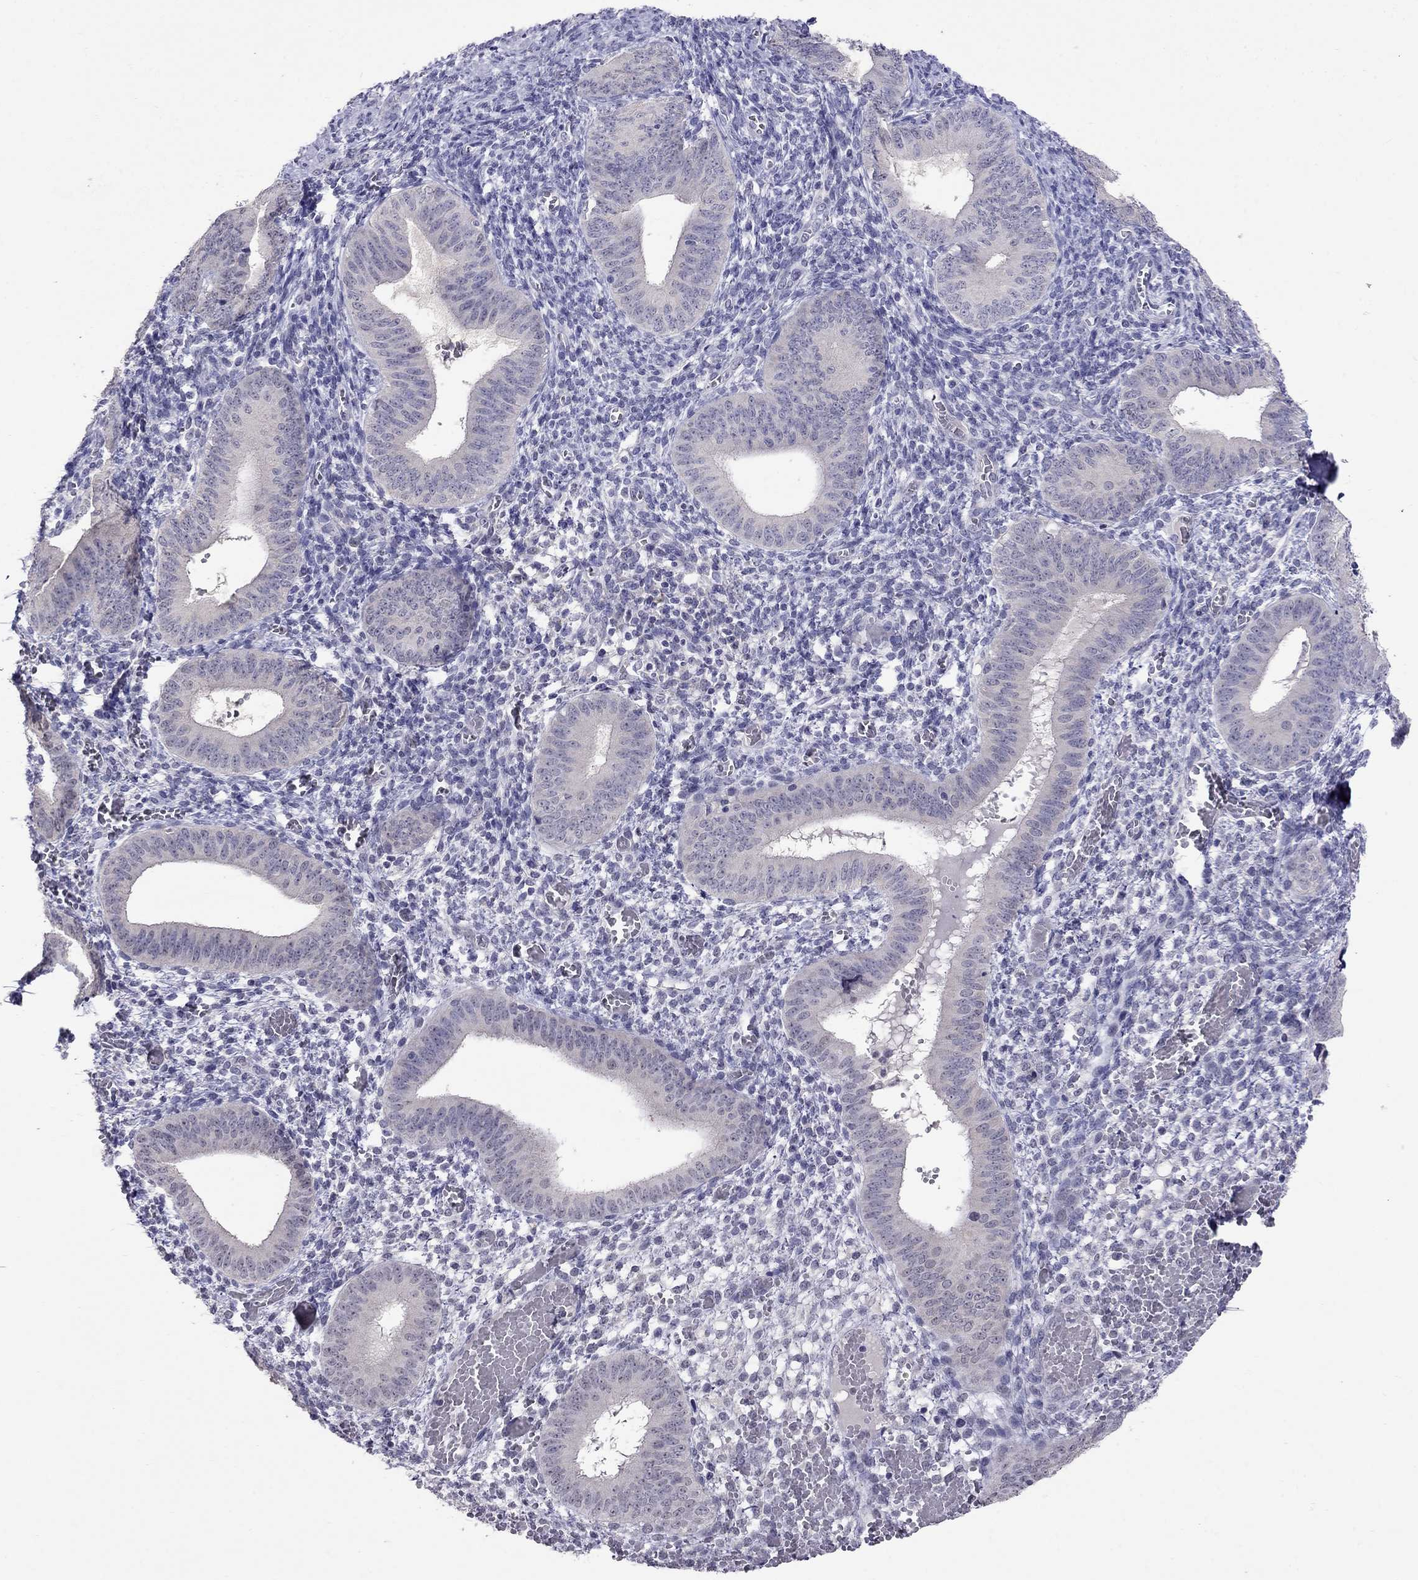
{"staining": {"intensity": "negative", "quantity": "none", "location": "none"}, "tissue": "endometrium", "cell_type": "Cells in endometrial stroma", "image_type": "normal", "snomed": [{"axis": "morphology", "description": "Normal tissue, NOS"}, {"axis": "topography", "description": "Endometrium"}], "caption": "Benign endometrium was stained to show a protein in brown. There is no significant staining in cells in endometrial stroma.", "gene": "MYO3B", "patient": {"sex": "female", "age": 42}}